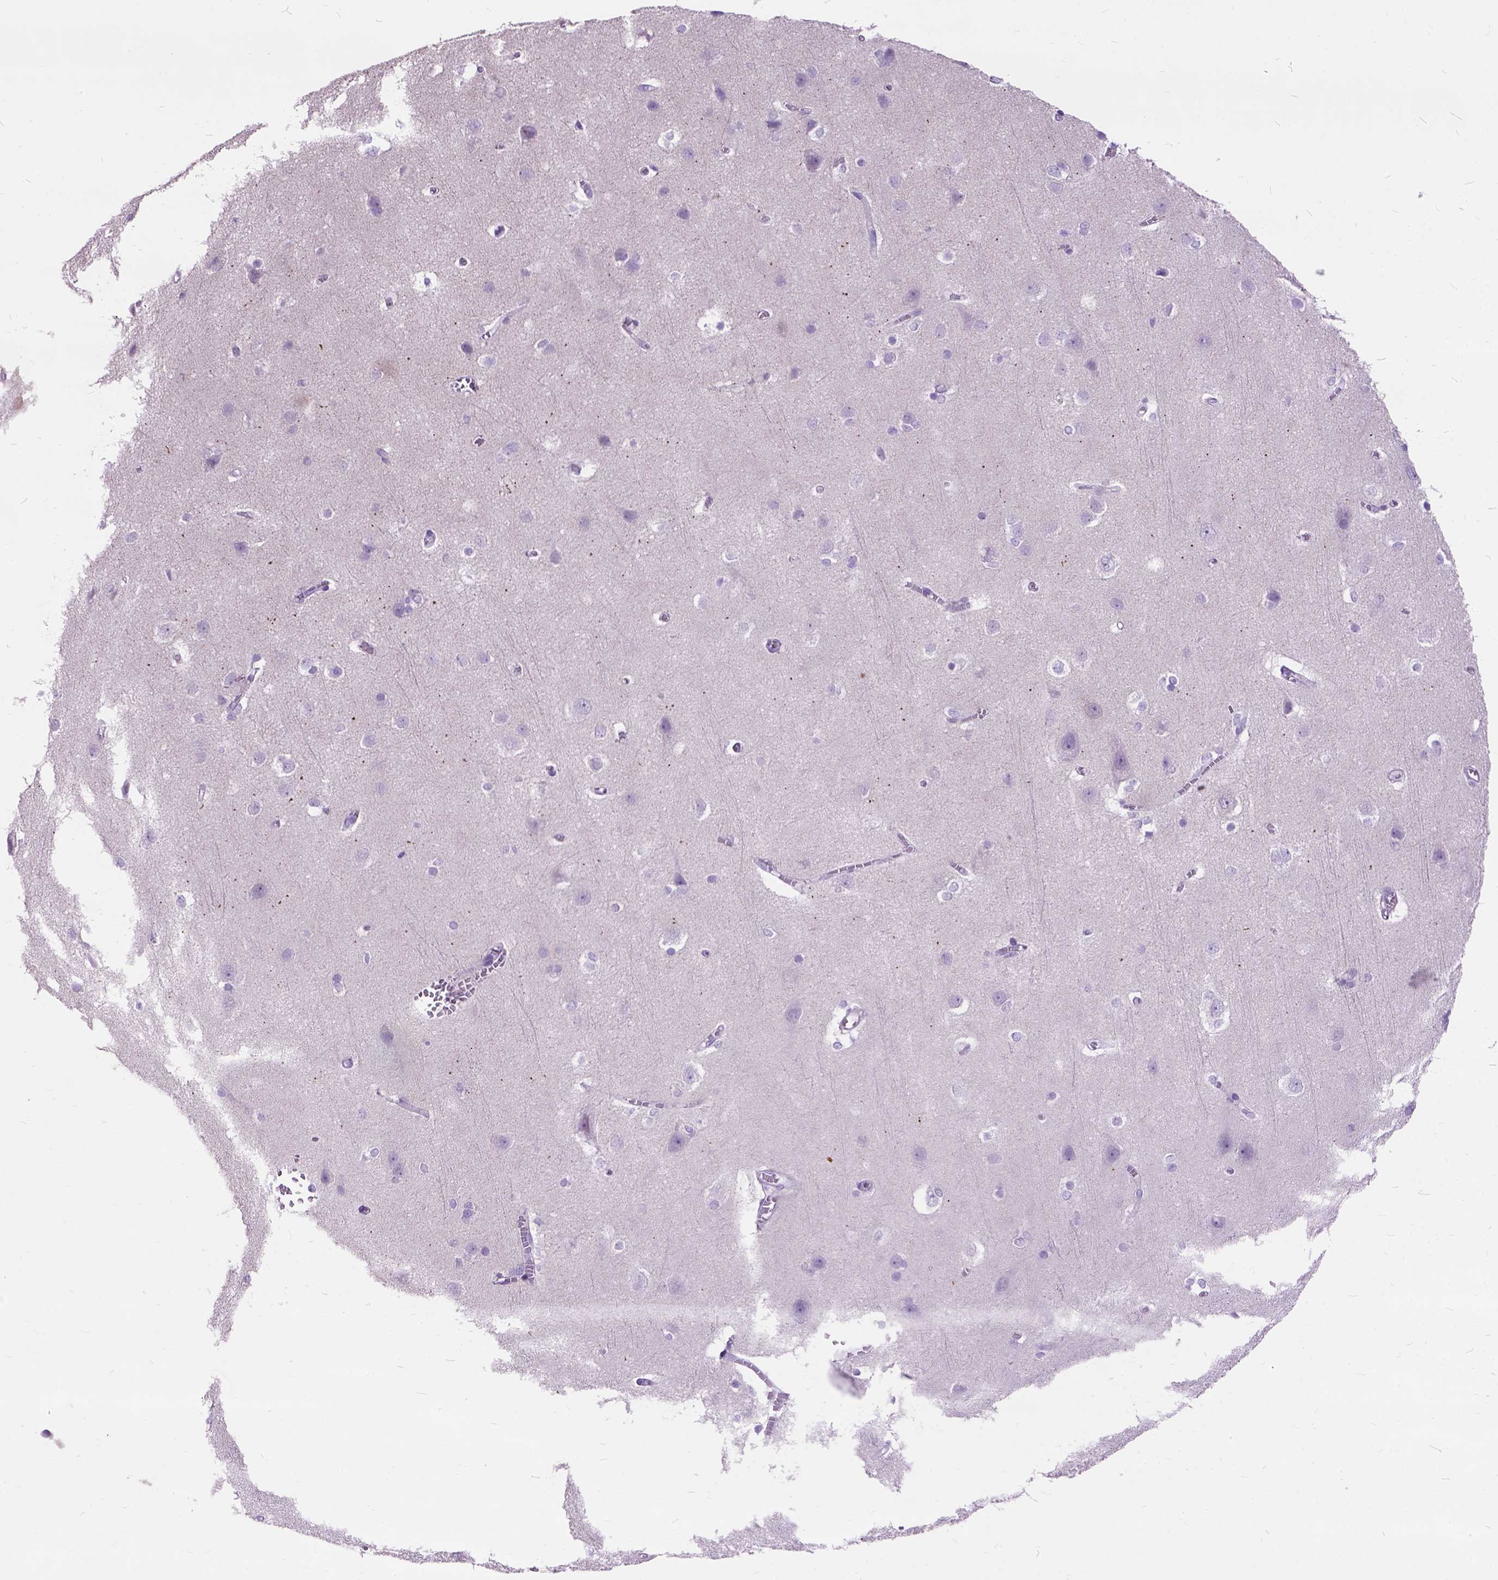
{"staining": {"intensity": "negative", "quantity": "none", "location": "none"}, "tissue": "cerebral cortex", "cell_type": "Endothelial cells", "image_type": "normal", "snomed": [{"axis": "morphology", "description": "Normal tissue, NOS"}, {"axis": "topography", "description": "Cerebral cortex"}], "caption": "IHC of unremarkable human cerebral cortex displays no staining in endothelial cells. (DAB immunohistochemistry (IHC) with hematoxylin counter stain).", "gene": "MAPT", "patient": {"sex": "male", "age": 37}}